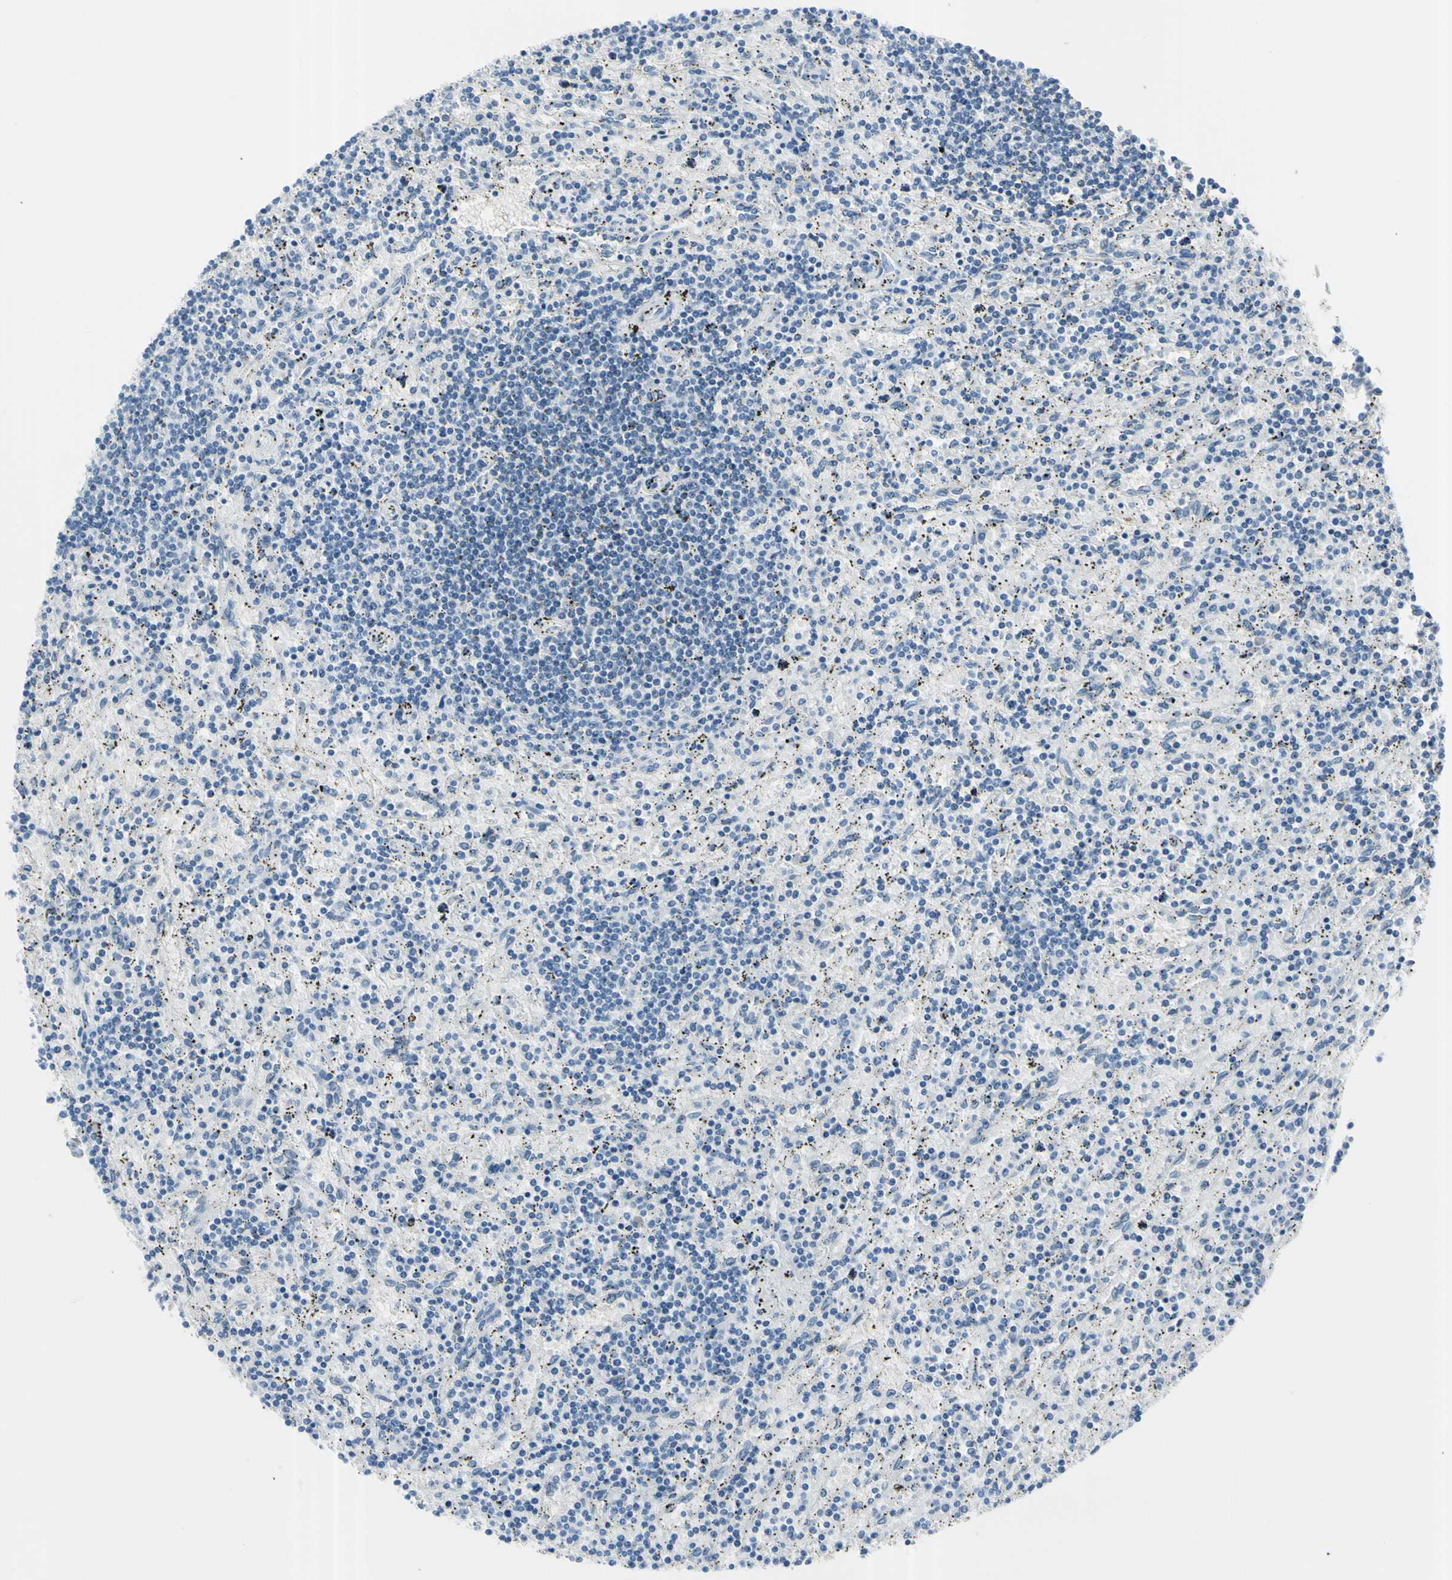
{"staining": {"intensity": "negative", "quantity": "none", "location": "none"}, "tissue": "lymphoma", "cell_type": "Tumor cells", "image_type": "cancer", "snomed": [{"axis": "morphology", "description": "Malignant lymphoma, non-Hodgkin's type, Low grade"}, {"axis": "topography", "description": "Spleen"}], "caption": "Immunohistochemistry (IHC) of malignant lymphoma, non-Hodgkin's type (low-grade) exhibits no staining in tumor cells.", "gene": "TPO", "patient": {"sex": "male", "age": 76}}